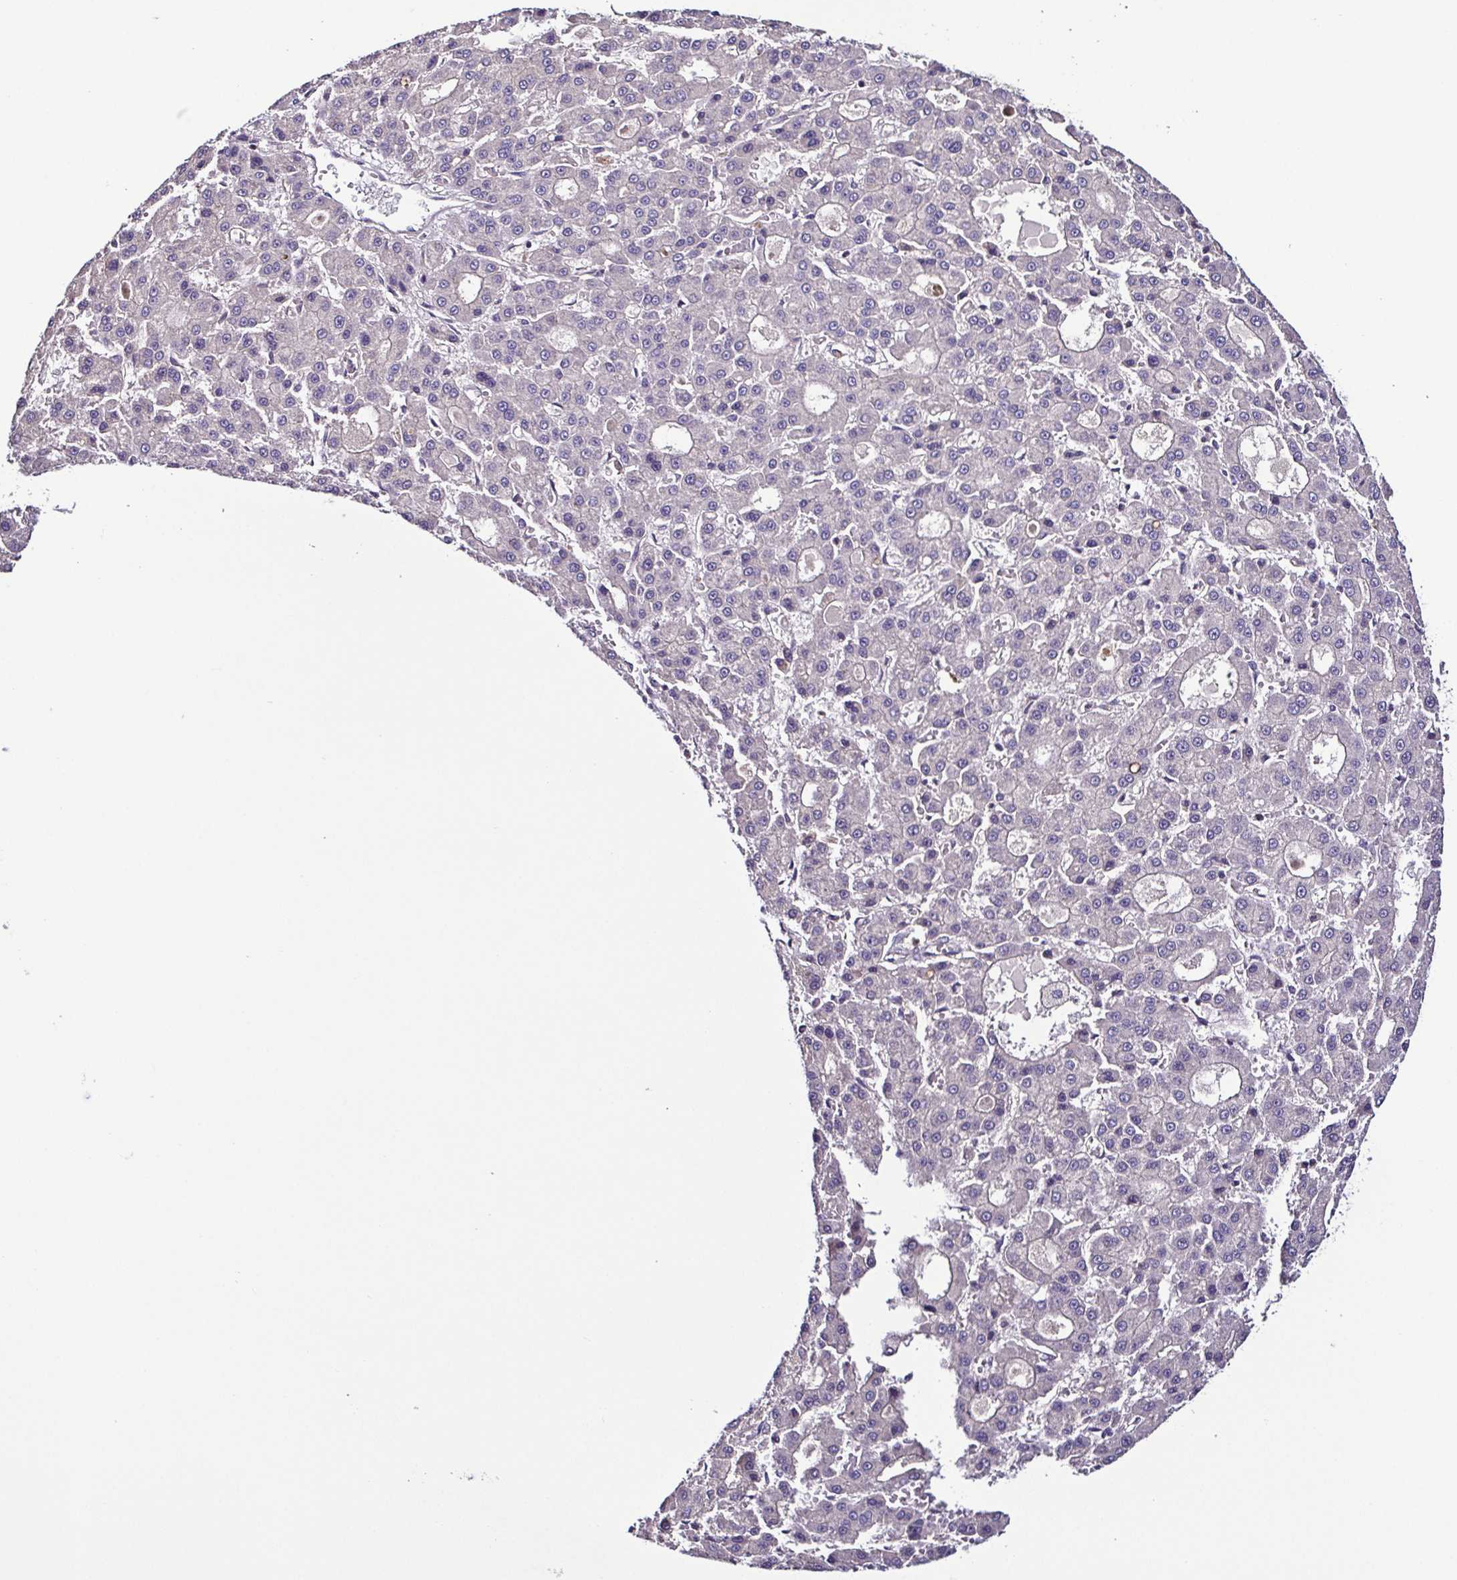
{"staining": {"intensity": "negative", "quantity": "none", "location": "none"}, "tissue": "liver cancer", "cell_type": "Tumor cells", "image_type": "cancer", "snomed": [{"axis": "morphology", "description": "Carcinoma, Hepatocellular, NOS"}, {"axis": "topography", "description": "Liver"}], "caption": "This is an immunohistochemistry (IHC) histopathology image of human liver cancer (hepatocellular carcinoma). There is no staining in tumor cells.", "gene": "LMOD2", "patient": {"sex": "male", "age": 70}}